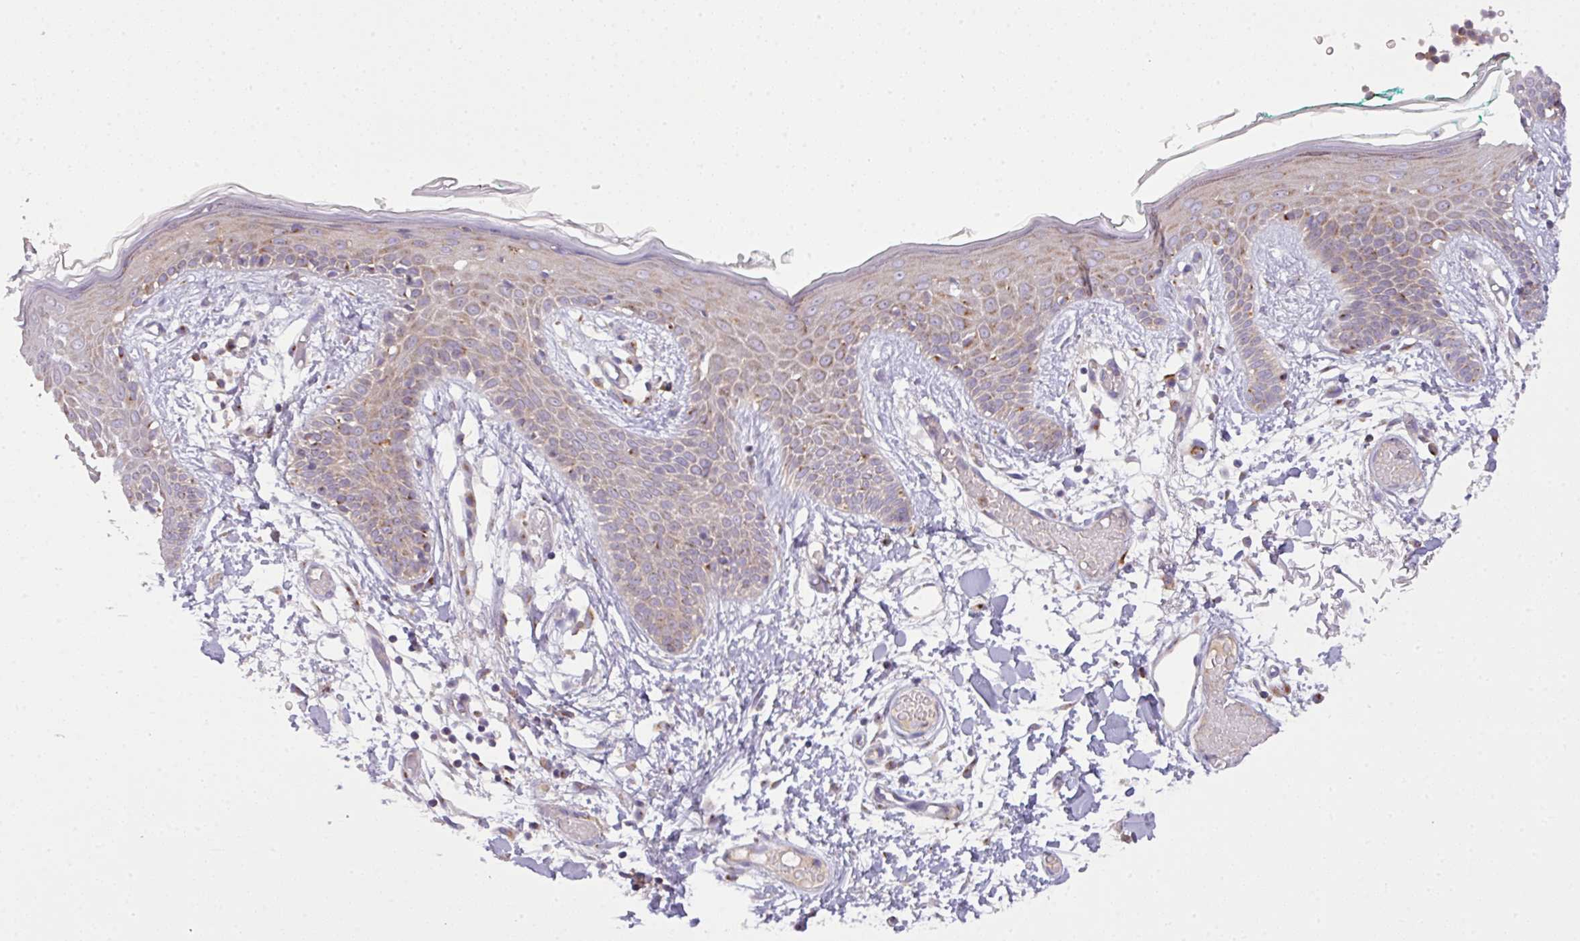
{"staining": {"intensity": "negative", "quantity": "none", "location": "none"}, "tissue": "skin", "cell_type": "Fibroblasts", "image_type": "normal", "snomed": [{"axis": "morphology", "description": "Normal tissue, NOS"}, {"axis": "topography", "description": "Skin"}], "caption": "An immunohistochemistry (IHC) image of normal skin is shown. There is no staining in fibroblasts of skin. (Immunohistochemistry (ihc), brightfield microscopy, high magnification).", "gene": "VTI1A", "patient": {"sex": "male", "age": 79}}